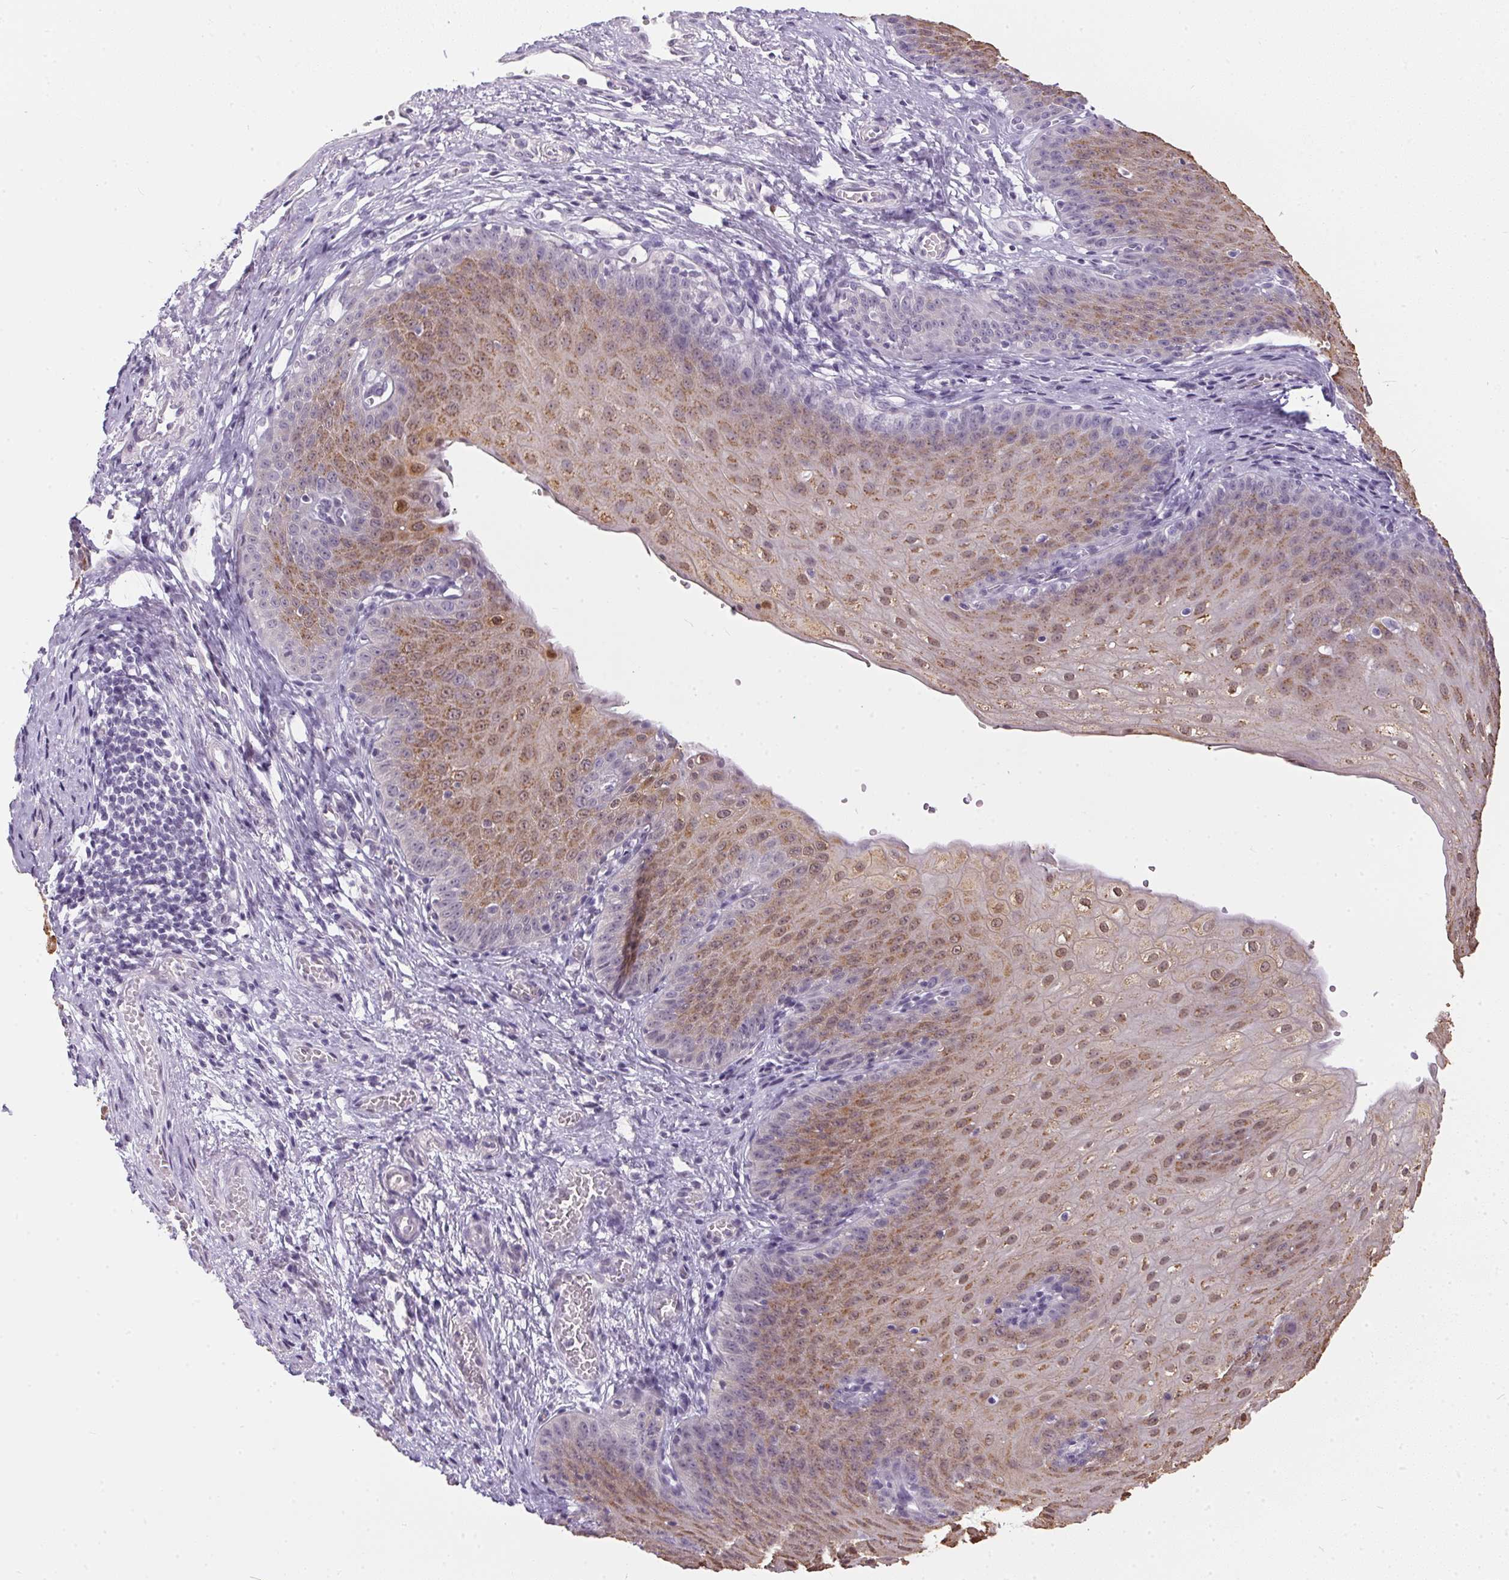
{"staining": {"intensity": "weak", "quantity": "25%-75%", "location": "cytoplasmic/membranous,nuclear"}, "tissue": "esophagus", "cell_type": "Squamous epithelial cells", "image_type": "normal", "snomed": [{"axis": "morphology", "description": "Normal tissue, NOS"}, {"axis": "topography", "description": "Esophagus"}], "caption": "This micrograph shows benign esophagus stained with immunohistochemistry to label a protein in brown. The cytoplasmic/membranous,nuclear of squamous epithelial cells show weak positivity for the protein. Nuclei are counter-stained blue.", "gene": "GBP6", "patient": {"sex": "male", "age": 71}}